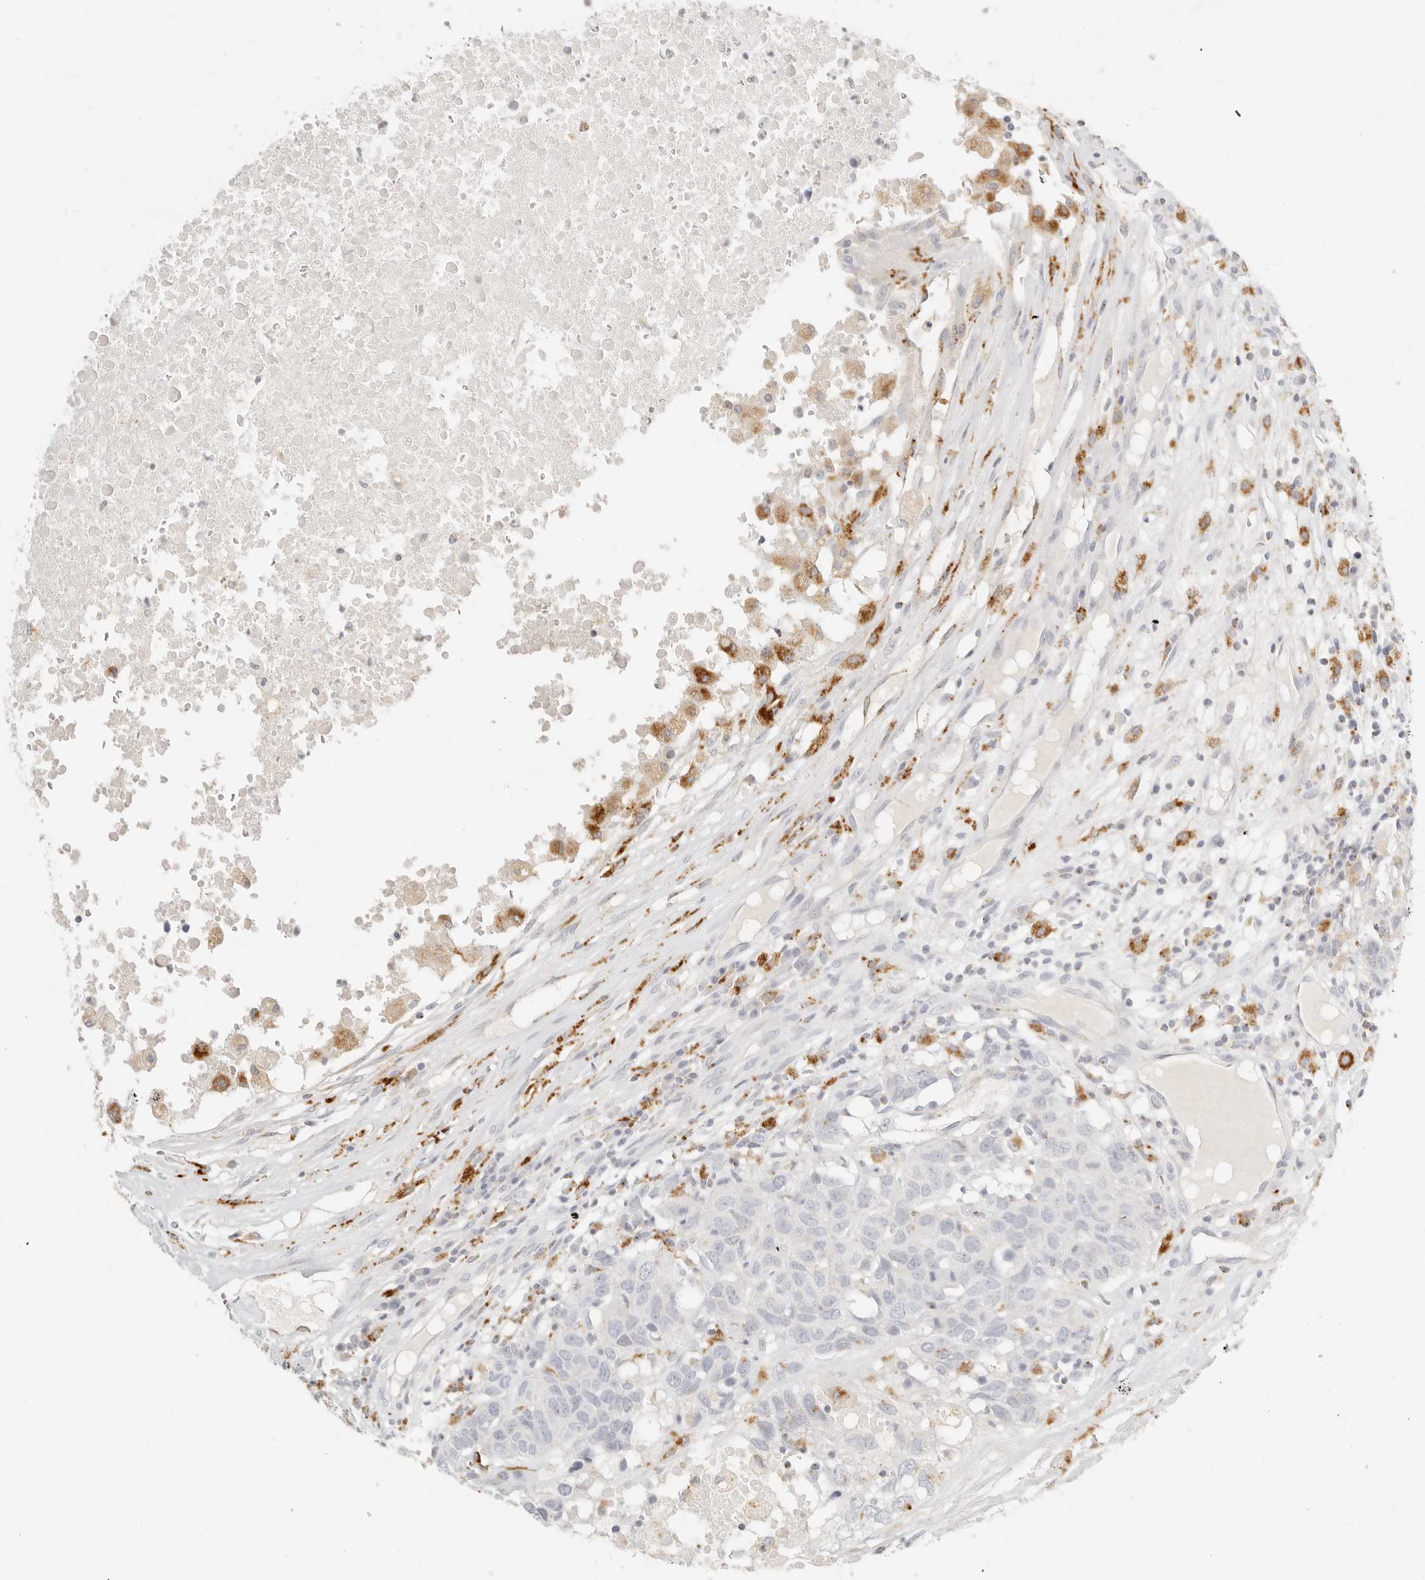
{"staining": {"intensity": "negative", "quantity": "none", "location": "none"}, "tissue": "head and neck cancer", "cell_type": "Tumor cells", "image_type": "cancer", "snomed": [{"axis": "morphology", "description": "Squamous cell carcinoma, NOS"}, {"axis": "topography", "description": "Head-Neck"}], "caption": "DAB (3,3'-diaminobenzidine) immunohistochemical staining of squamous cell carcinoma (head and neck) shows no significant positivity in tumor cells.", "gene": "RNASET2", "patient": {"sex": "male", "age": 66}}